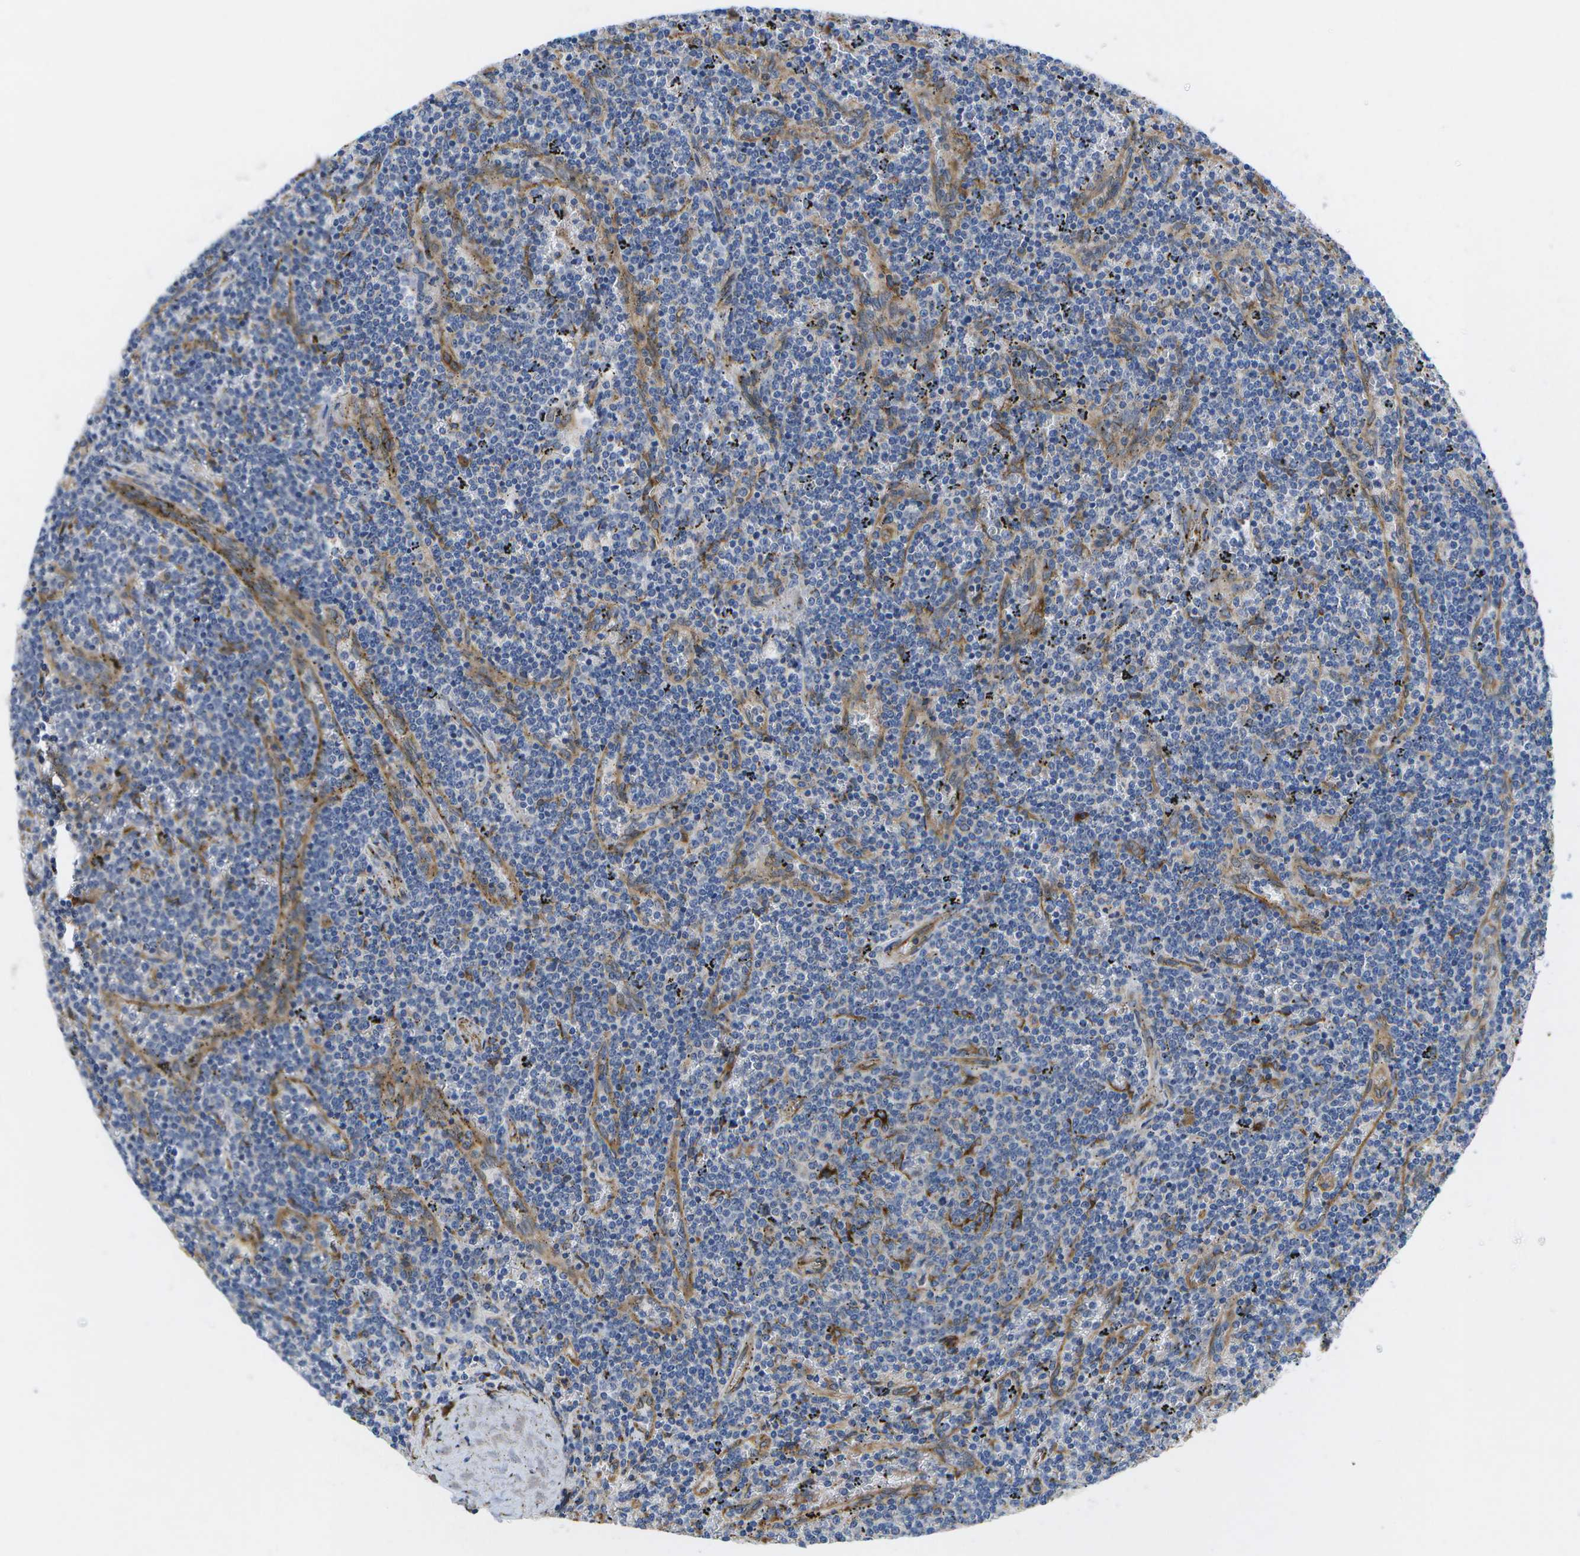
{"staining": {"intensity": "moderate", "quantity": "<25%", "location": "cytoplasmic/membranous"}, "tissue": "lymphoma", "cell_type": "Tumor cells", "image_type": "cancer", "snomed": [{"axis": "morphology", "description": "Malignant lymphoma, non-Hodgkin's type, Low grade"}, {"axis": "topography", "description": "Spleen"}], "caption": "Immunohistochemistry photomicrograph of neoplastic tissue: human lymphoma stained using immunohistochemistry shows low levels of moderate protein expression localized specifically in the cytoplasmic/membranous of tumor cells, appearing as a cytoplasmic/membranous brown color.", "gene": "ZDHHC17", "patient": {"sex": "female", "age": 50}}